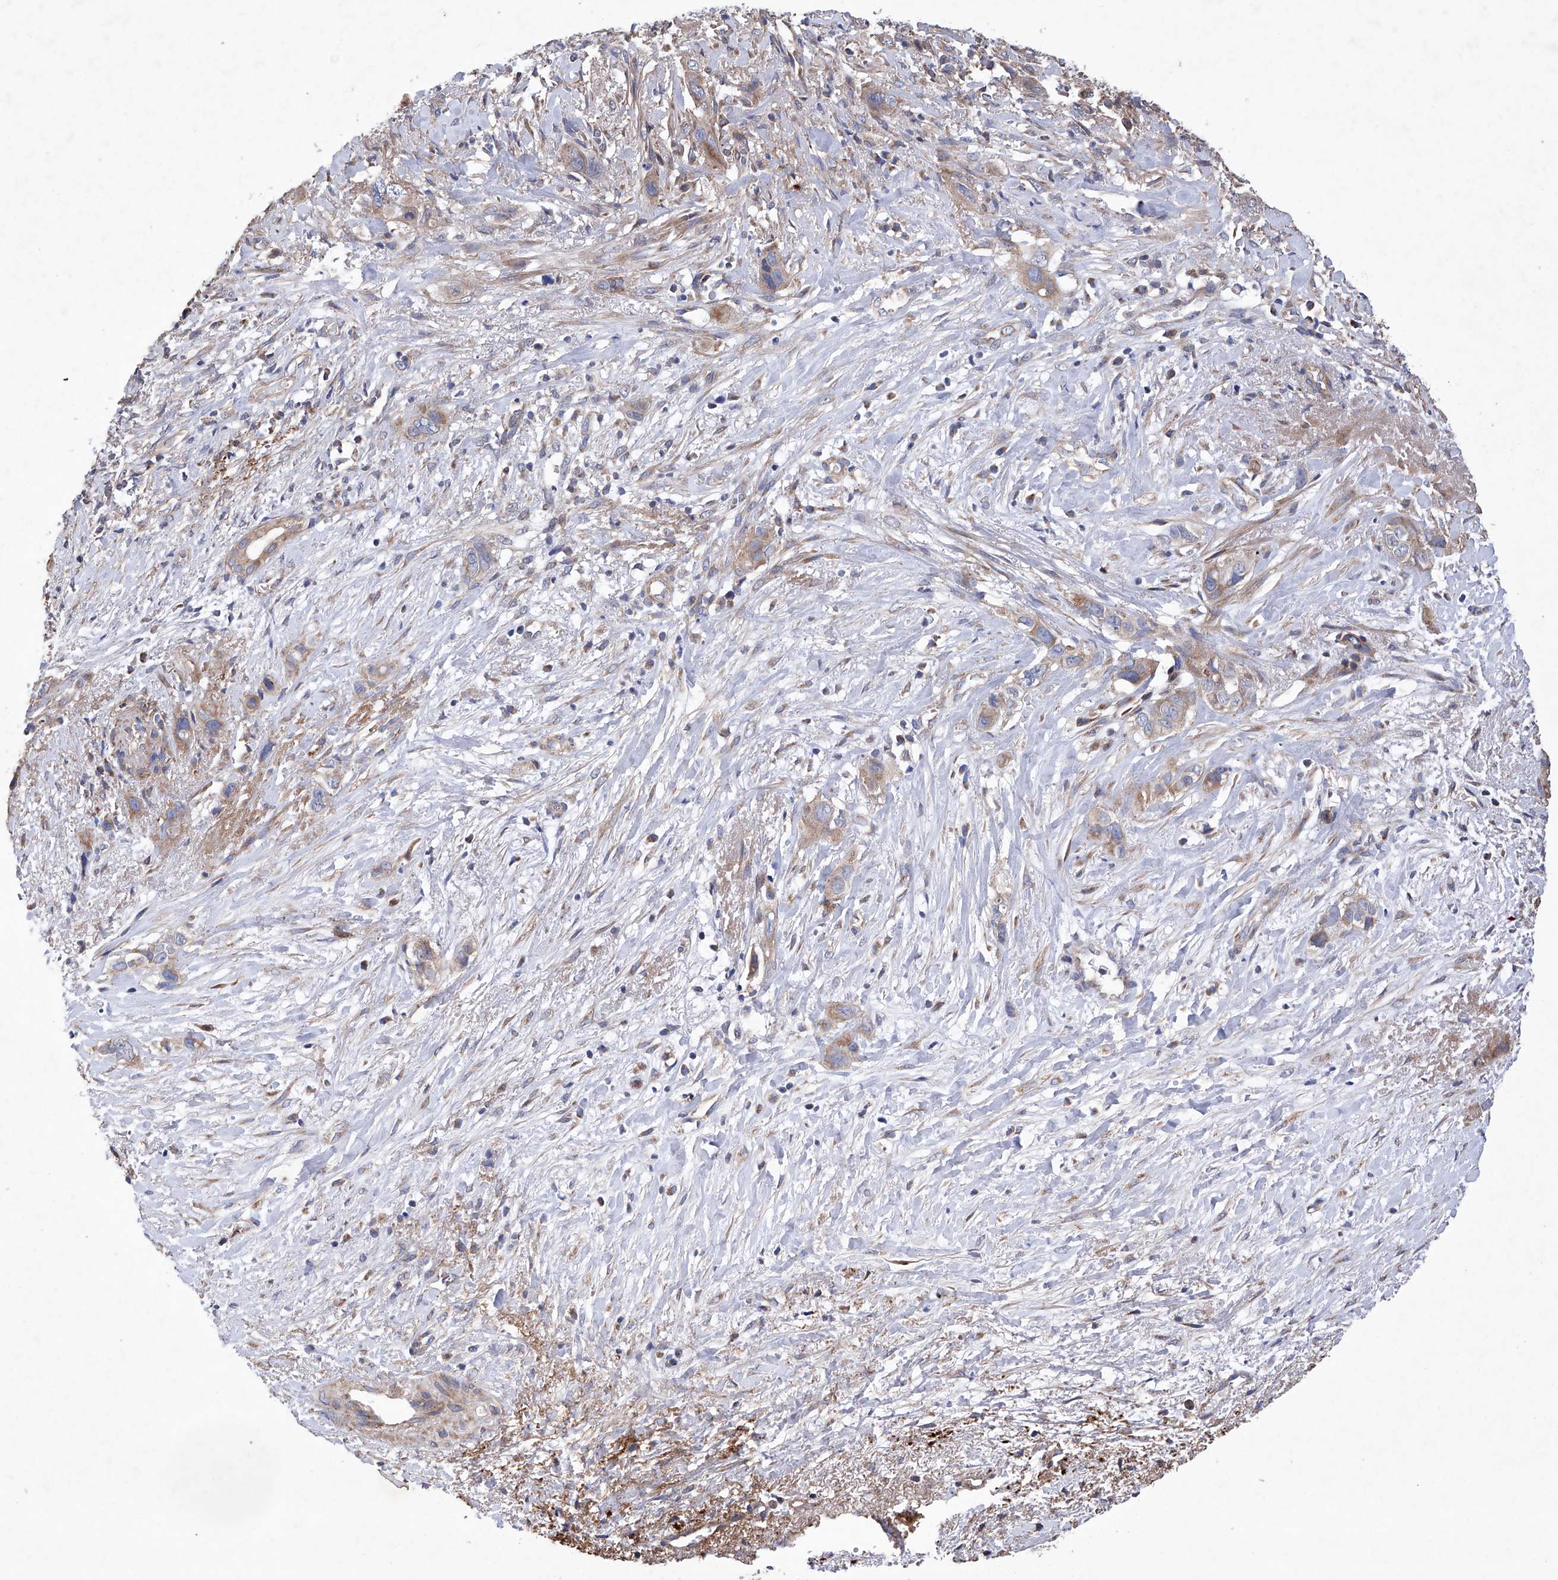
{"staining": {"intensity": "weak", "quantity": "25%-75%", "location": "cytoplasmic/membranous"}, "tissue": "liver cancer", "cell_type": "Tumor cells", "image_type": "cancer", "snomed": [{"axis": "morphology", "description": "Cholangiocarcinoma"}, {"axis": "topography", "description": "Liver"}], "caption": "An immunohistochemistry (IHC) image of neoplastic tissue is shown. Protein staining in brown highlights weak cytoplasmic/membranous positivity in liver cancer within tumor cells.", "gene": "EFCAB2", "patient": {"sex": "female", "age": 79}}